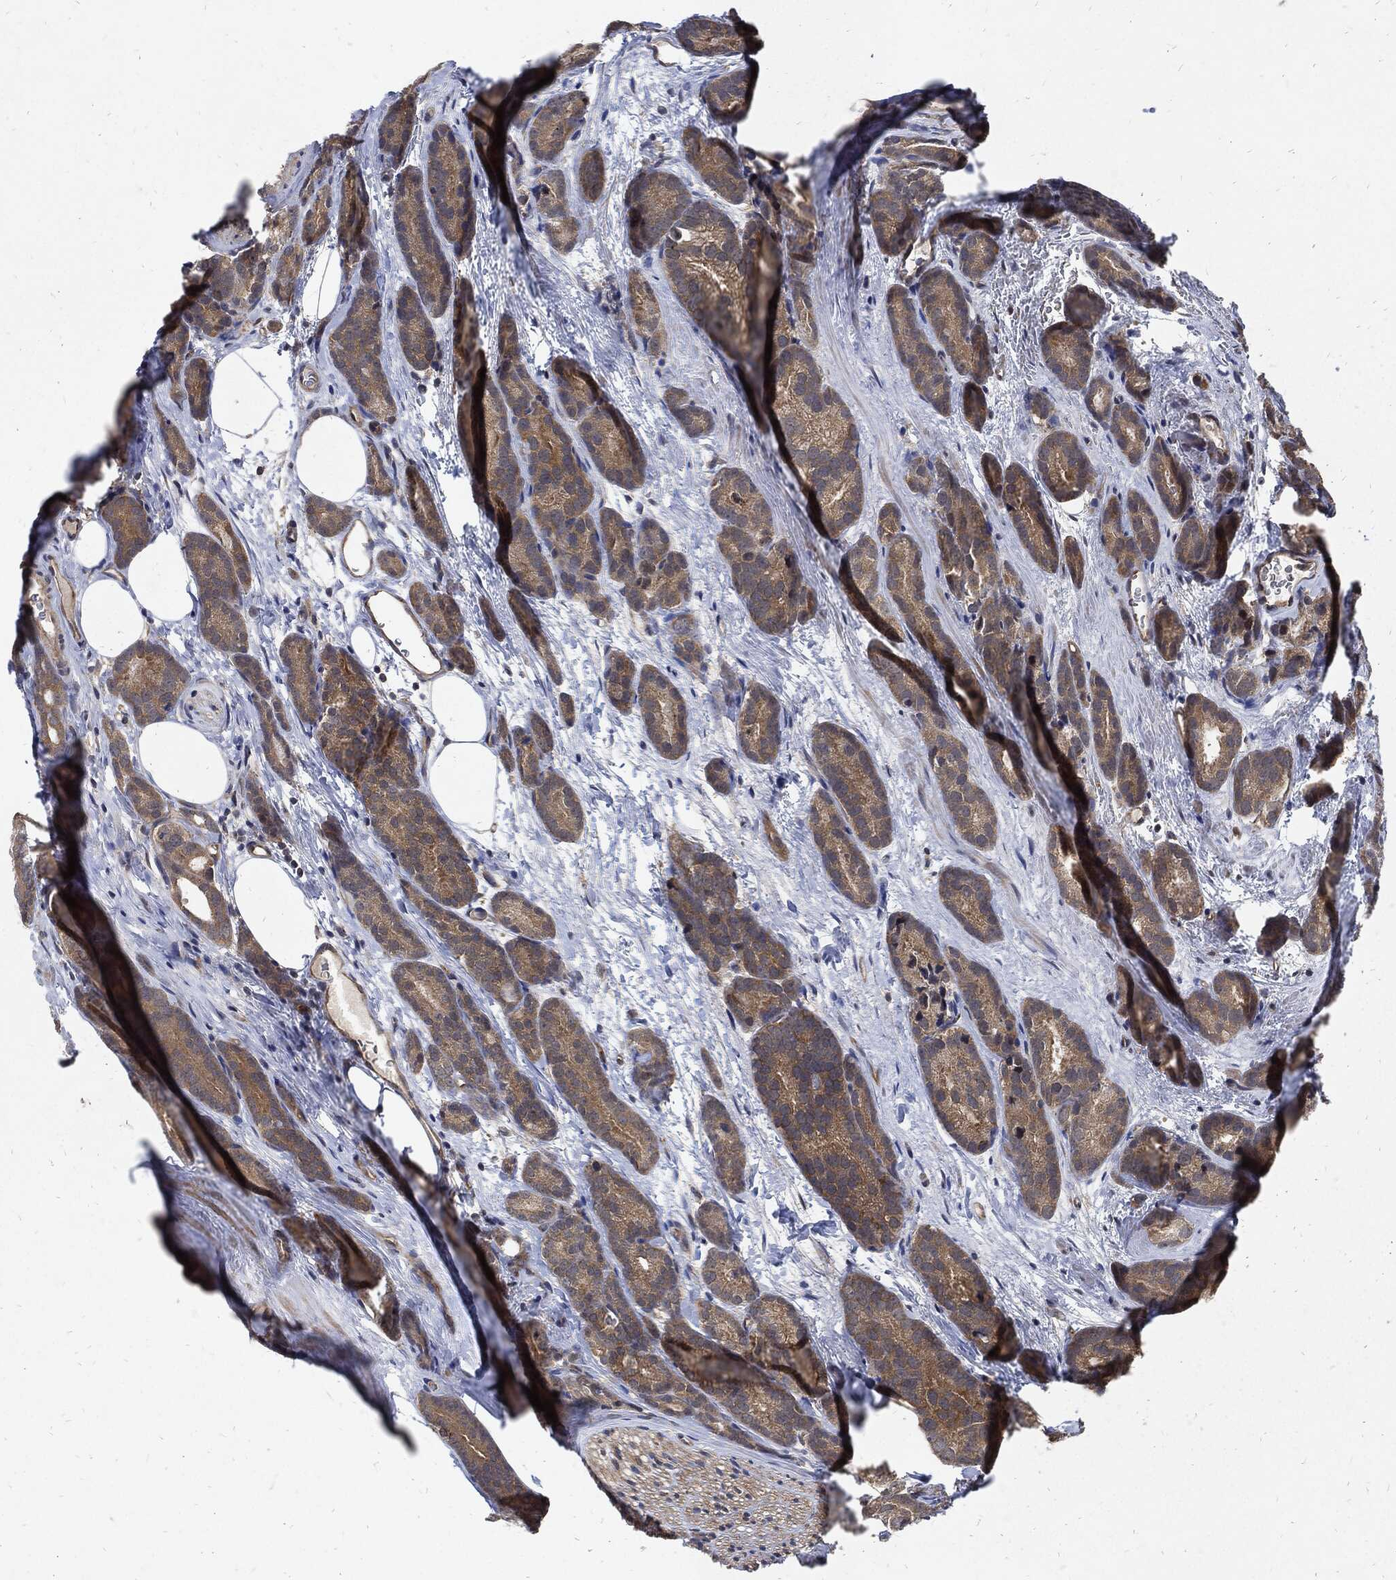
{"staining": {"intensity": "moderate", "quantity": "<25%", "location": "cytoplasmic/membranous"}, "tissue": "prostate cancer", "cell_type": "Tumor cells", "image_type": "cancer", "snomed": [{"axis": "morphology", "description": "Adenocarcinoma, NOS"}, {"axis": "topography", "description": "Prostate"}], "caption": "Immunohistochemistry photomicrograph of prostate adenocarcinoma stained for a protein (brown), which demonstrates low levels of moderate cytoplasmic/membranous expression in approximately <25% of tumor cells.", "gene": "DCTN1", "patient": {"sex": "male", "age": 71}}